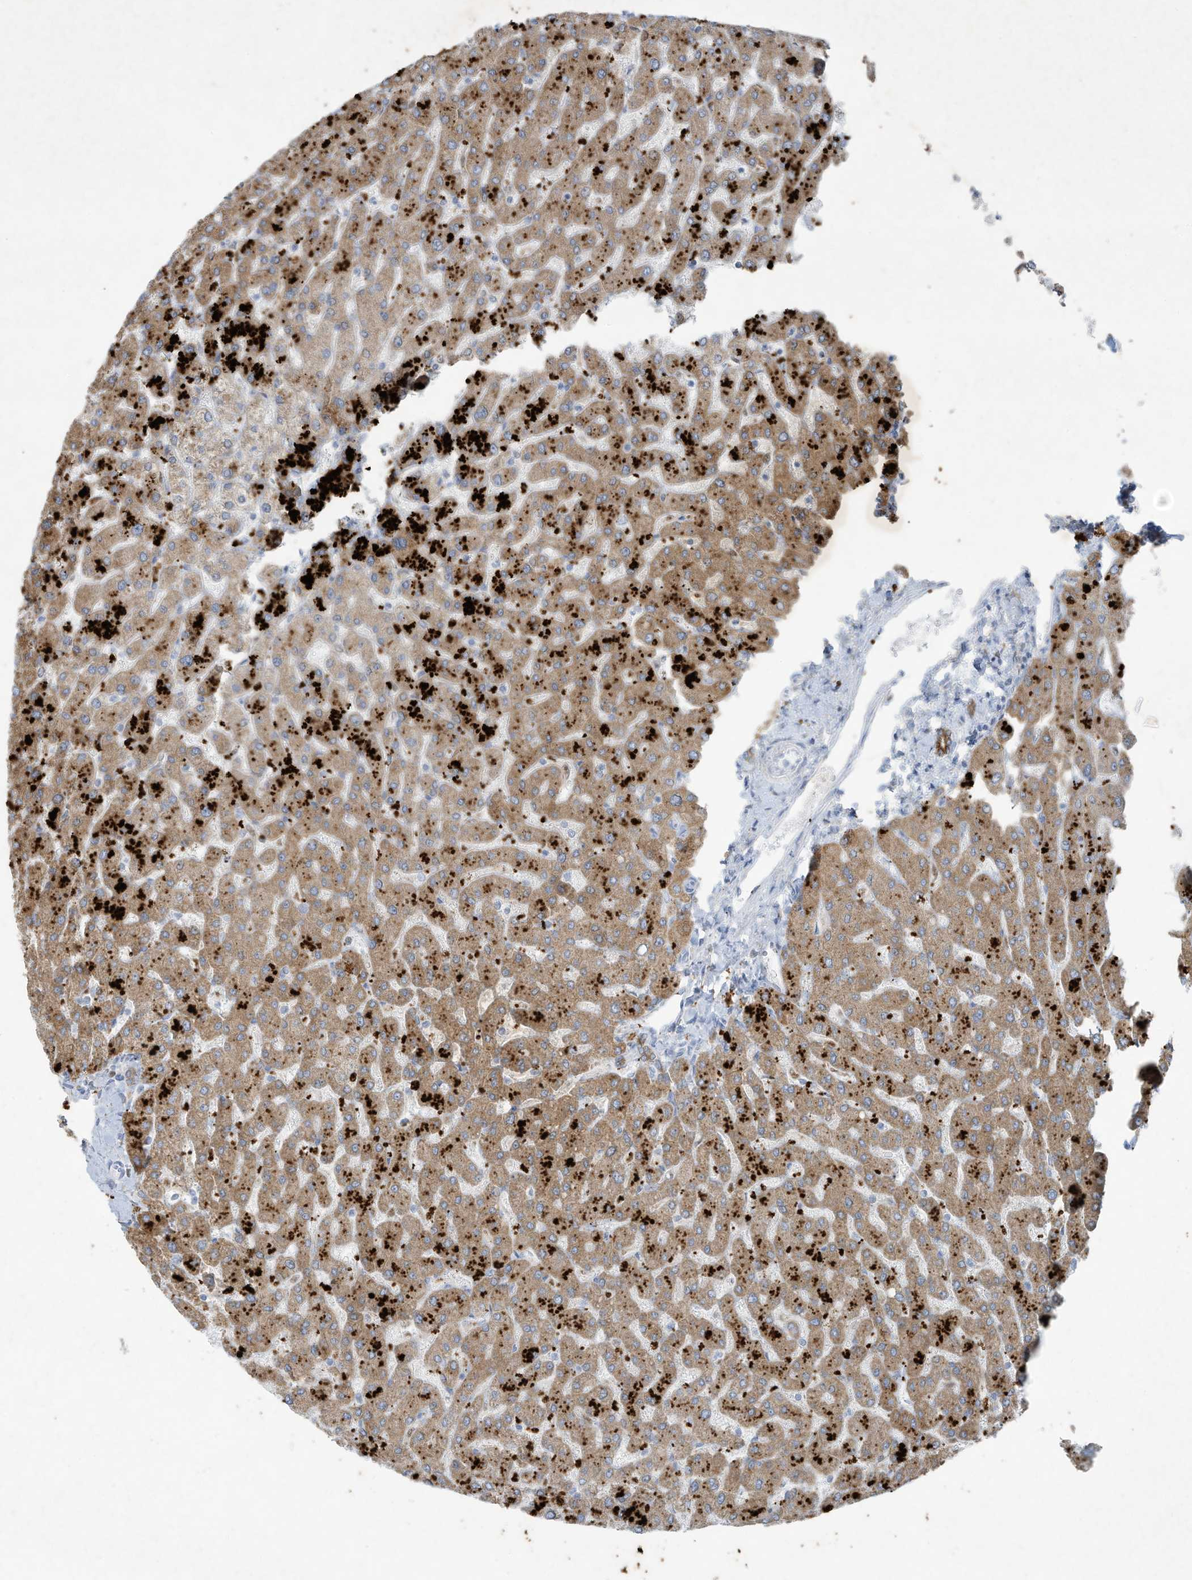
{"staining": {"intensity": "moderate", "quantity": ">75%", "location": "cytoplasmic/membranous"}, "tissue": "liver", "cell_type": "Cholangiocytes", "image_type": "normal", "snomed": [{"axis": "morphology", "description": "Normal tissue, NOS"}, {"axis": "topography", "description": "Liver"}], "caption": "Immunohistochemical staining of benign liver reveals medium levels of moderate cytoplasmic/membranous positivity in about >75% of cholangiocytes.", "gene": "TUBE1", "patient": {"sex": "male", "age": 55}}